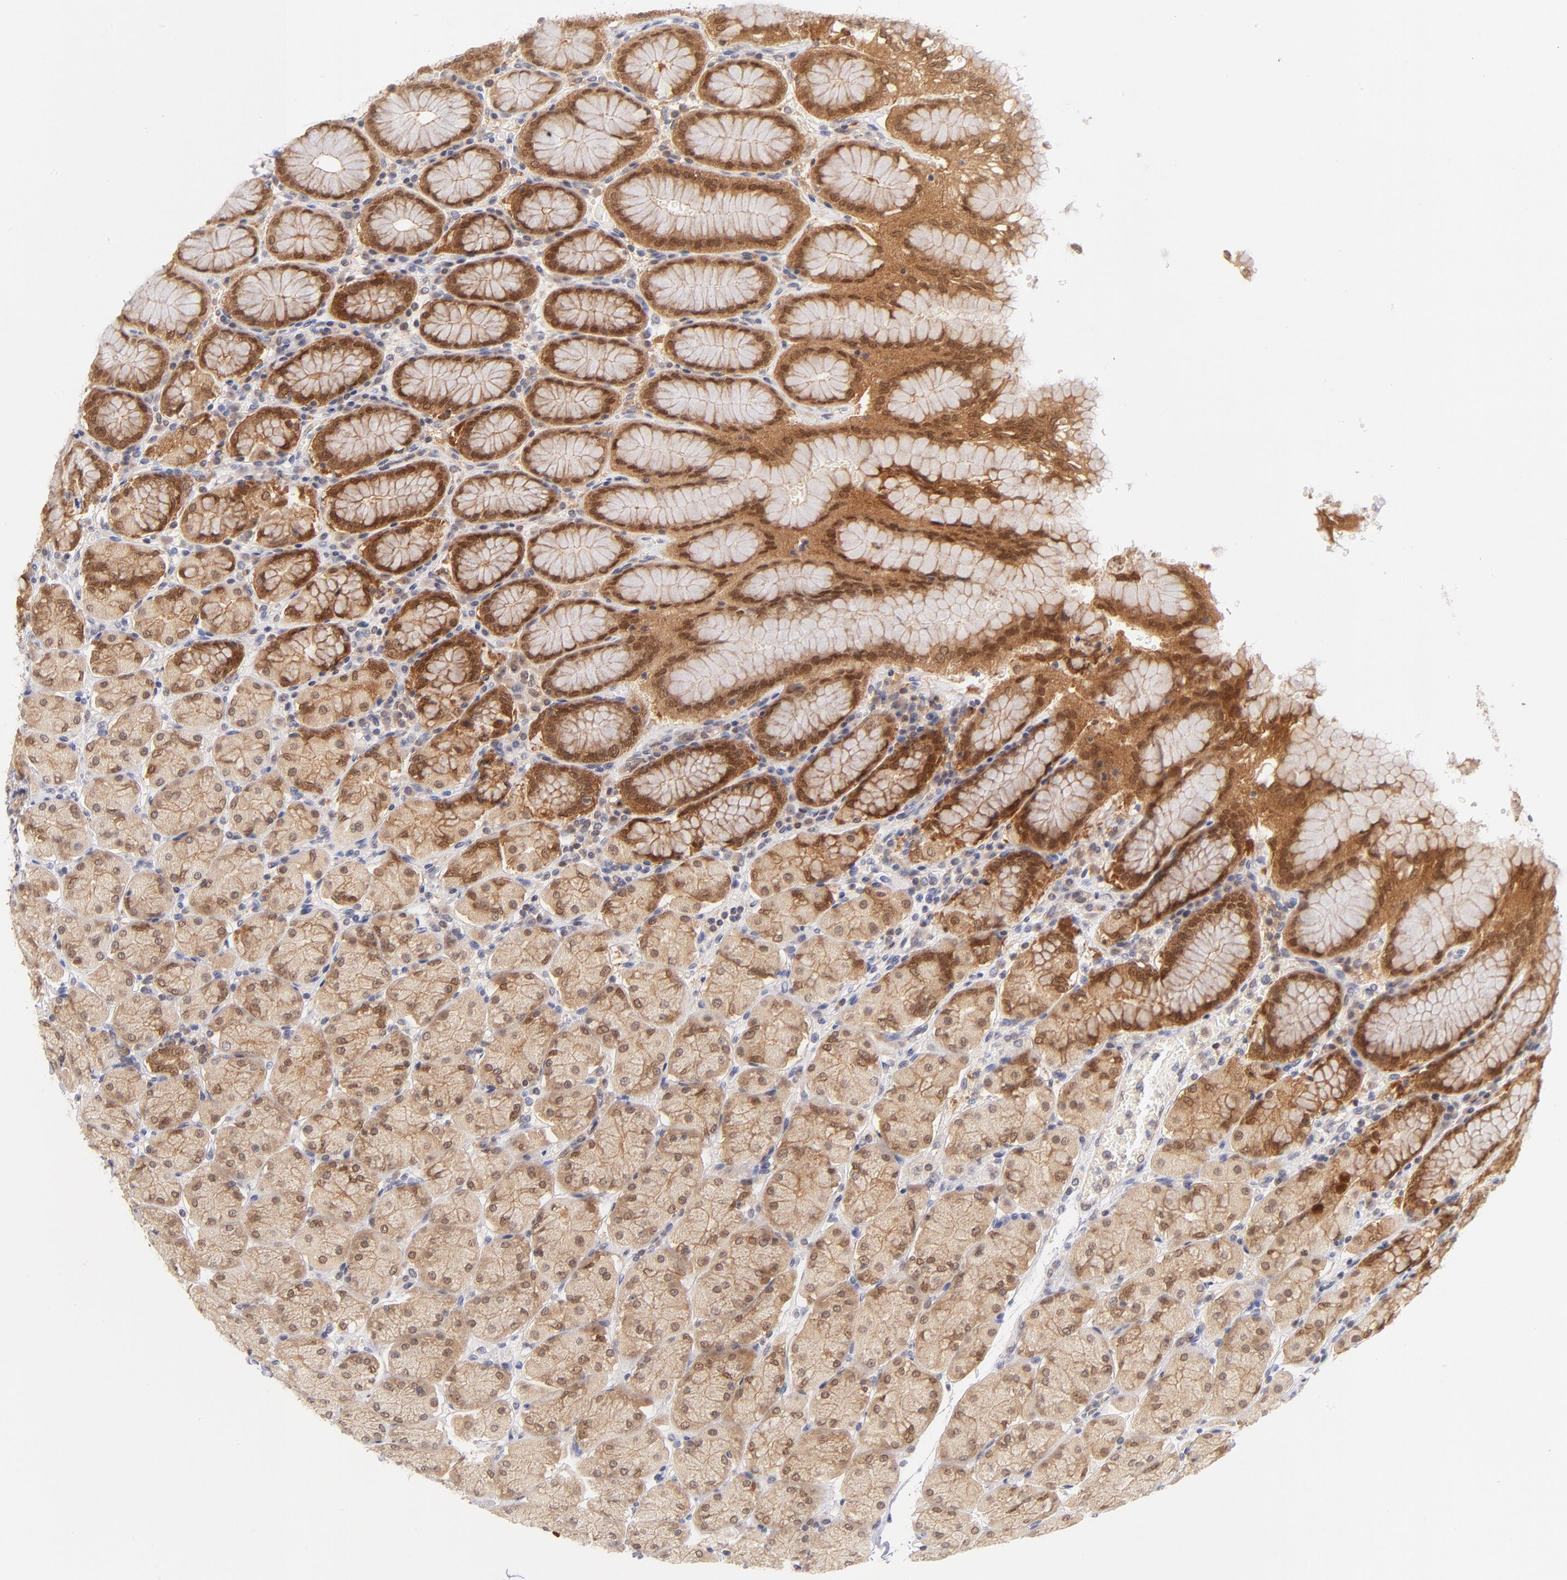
{"staining": {"intensity": "moderate", "quantity": ">75%", "location": "cytoplasmic/membranous,nuclear"}, "tissue": "stomach", "cell_type": "Glandular cells", "image_type": "normal", "snomed": [{"axis": "morphology", "description": "Normal tissue, NOS"}, {"axis": "topography", "description": "Stomach, upper"}, {"axis": "topography", "description": "Stomach"}], "caption": "An IHC photomicrograph of unremarkable tissue is shown. Protein staining in brown shows moderate cytoplasmic/membranous,nuclear positivity in stomach within glandular cells. Using DAB (brown) and hematoxylin (blue) stains, captured at high magnification using brightfield microscopy.", "gene": "CASP6", "patient": {"sex": "male", "age": 76}}